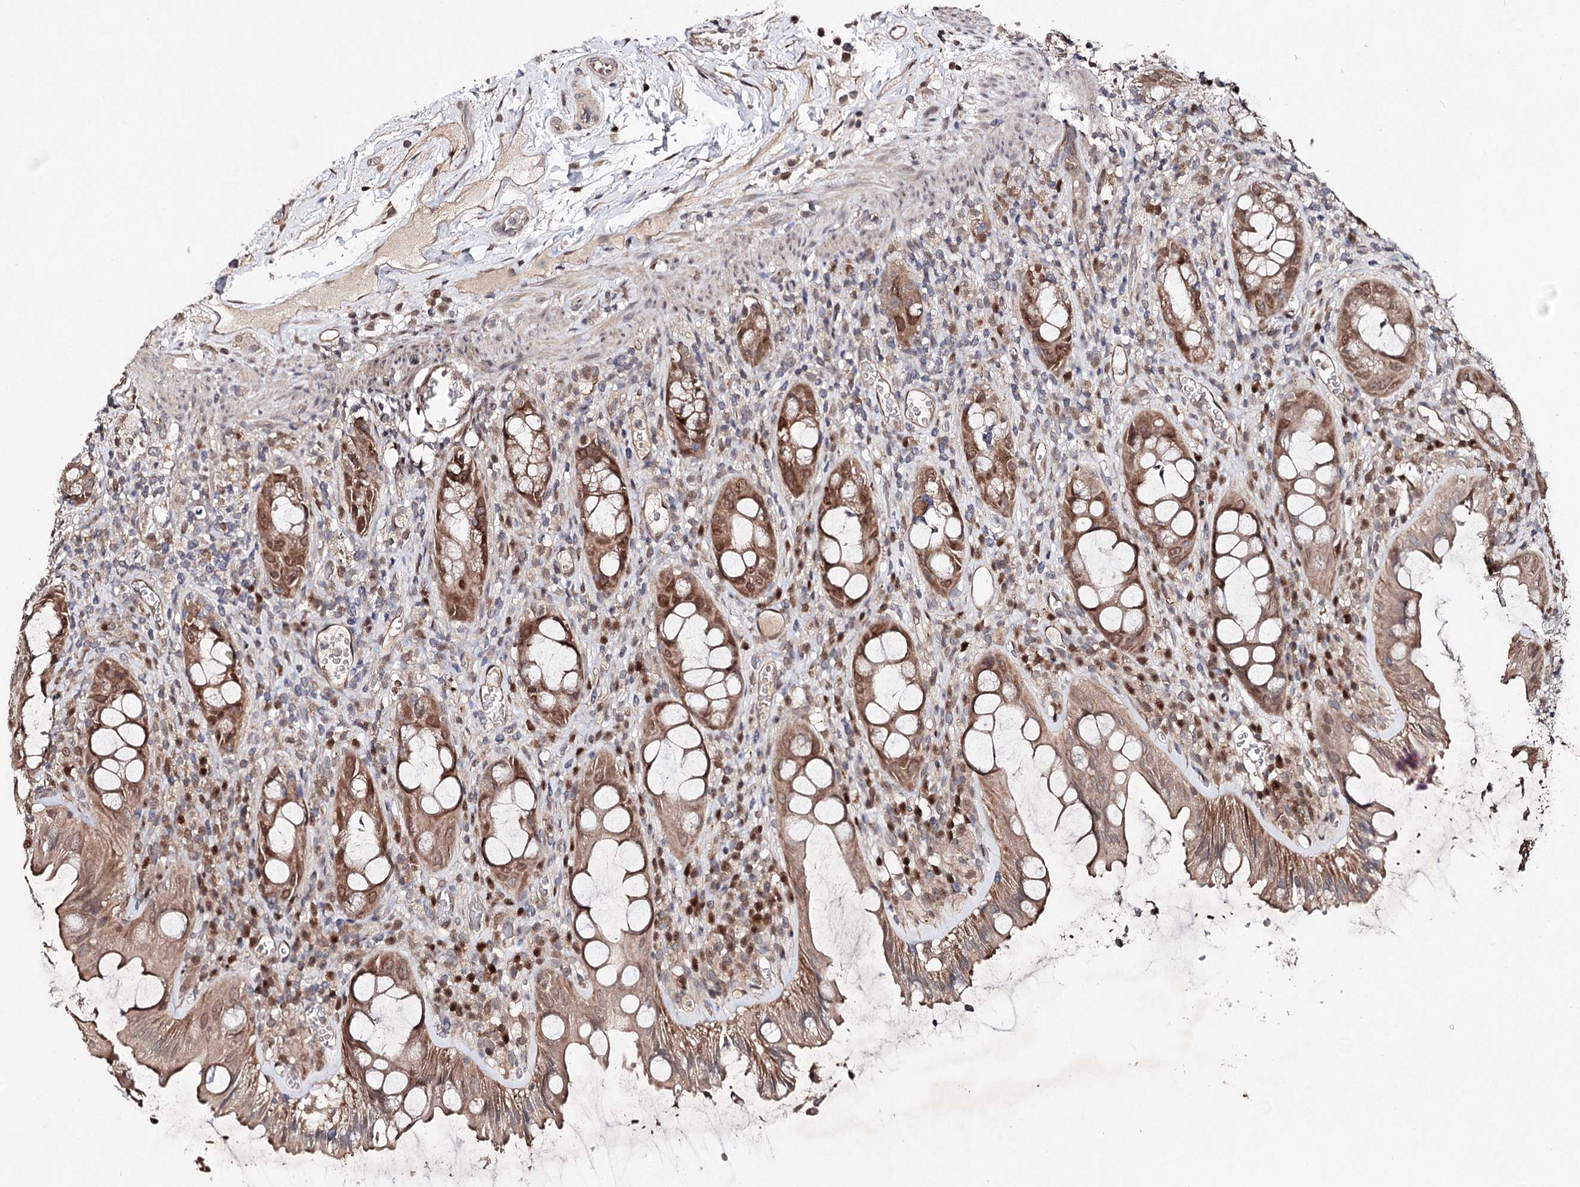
{"staining": {"intensity": "moderate", "quantity": ">75%", "location": "cytoplasmic/membranous"}, "tissue": "rectum", "cell_type": "Glandular cells", "image_type": "normal", "snomed": [{"axis": "morphology", "description": "Normal tissue, NOS"}, {"axis": "topography", "description": "Rectum"}], "caption": "Immunohistochemistry staining of unremarkable rectum, which displays medium levels of moderate cytoplasmic/membranous staining in about >75% of glandular cells indicating moderate cytoplasmic/membranous protein expression. The staining was performed using DAB (3,3'-diaminobenzidine) (brown) for protein detection and nuclei were counterstained in hematoxylin (blue).", "gene": "NOPCHAP1", "patient": {"sex": "female", "age": 57}}